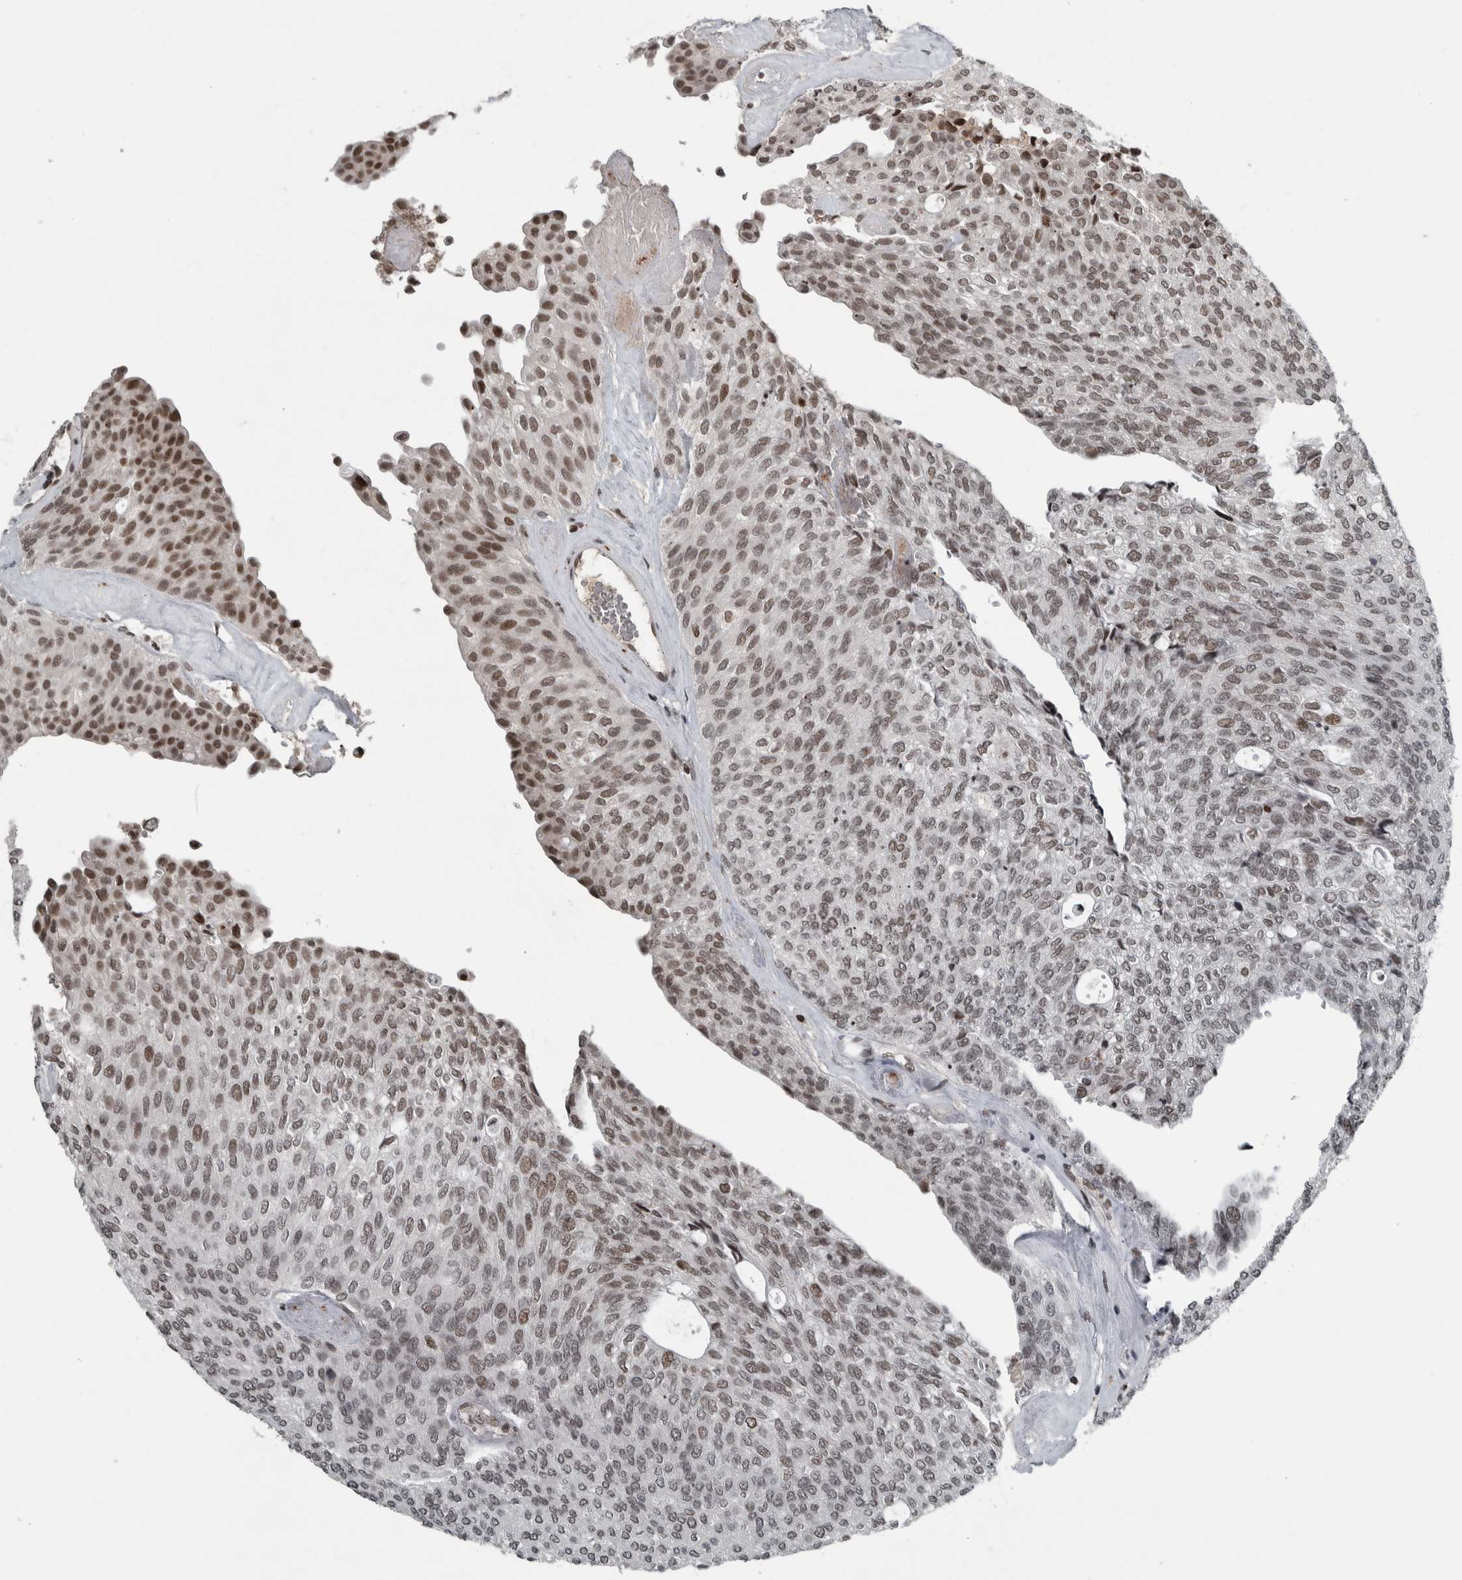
{"staining": {"intensity": "moderate", "quantity": "<25%", "location": "nuclear"}, "tissue": "urothelial cancer", "cell_type": "Tumor cells", "image_type": "cancer", "snomed": [{"axis": "morphology", "description": "Urothelial carcinoma, Low grade"}, {"axis": "topography", "description": "Urinary bladder"}], "caption": "Urothelial cancer was stained to show a protein in brown. There is low levels of moderate nuclear positivity in approximately <25% of tumor cells.", "gene": "UNC50", "patient": {"sex": "female", "age": 79}}